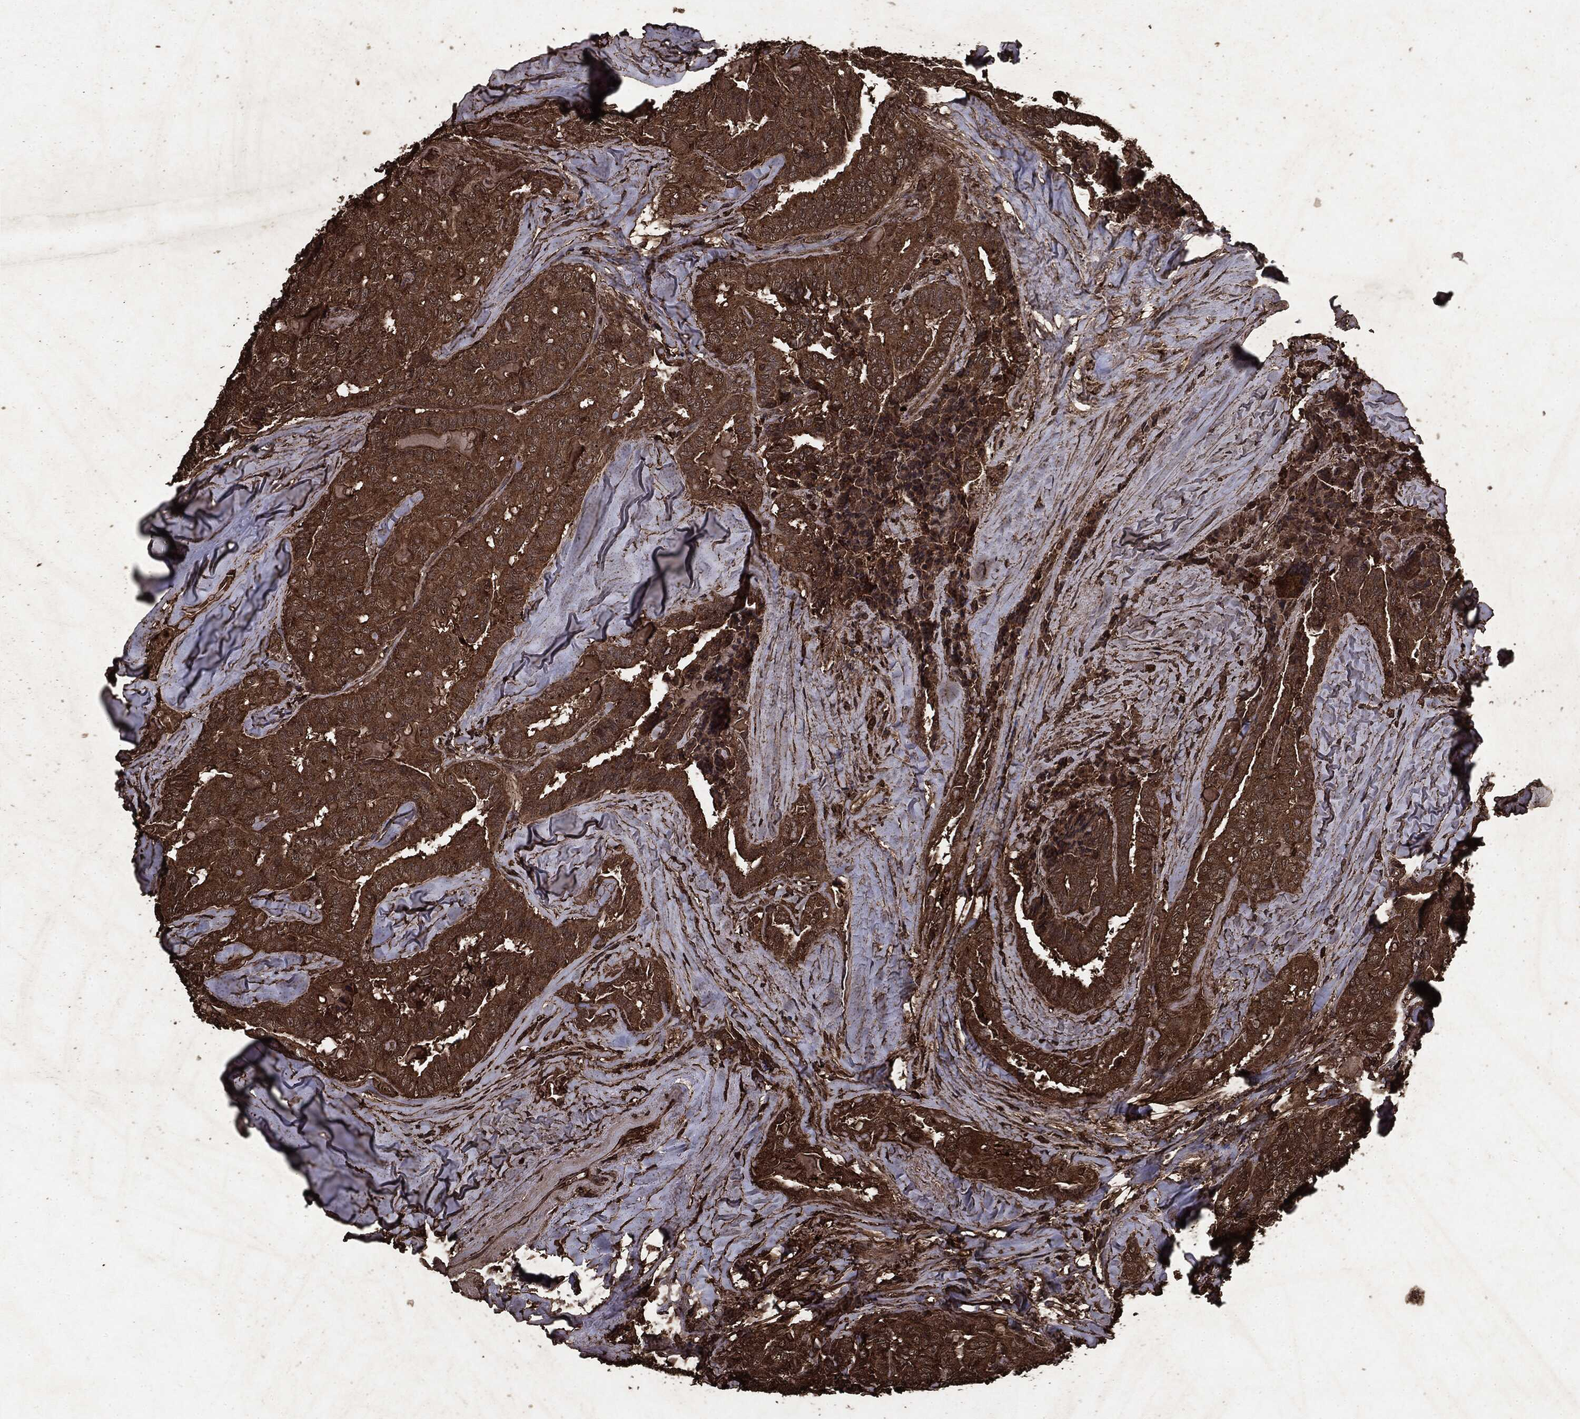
{"staining": {"intensity": "moderate", "quantity": ">75%", "location": "cytoplasmic/membranous"}, "tissue": "thyroid cancer", "cell_type": "Tumor cells", "image_type": "cancer", "snomed": [{"axis": "morphology", "description": "Papillary adenocarcinoma, NOS"}, {"axis": "topography", "description": "Thyroid gland"}], "caption": "Protein expression analysis of papillary adenocarcinoma (thyroid) displays moderate cytoplasmic/membranous expression in approximately >75% of tumor cells.", "gene": "ARAF", "patient": {"sex": "female", "age": 68}}